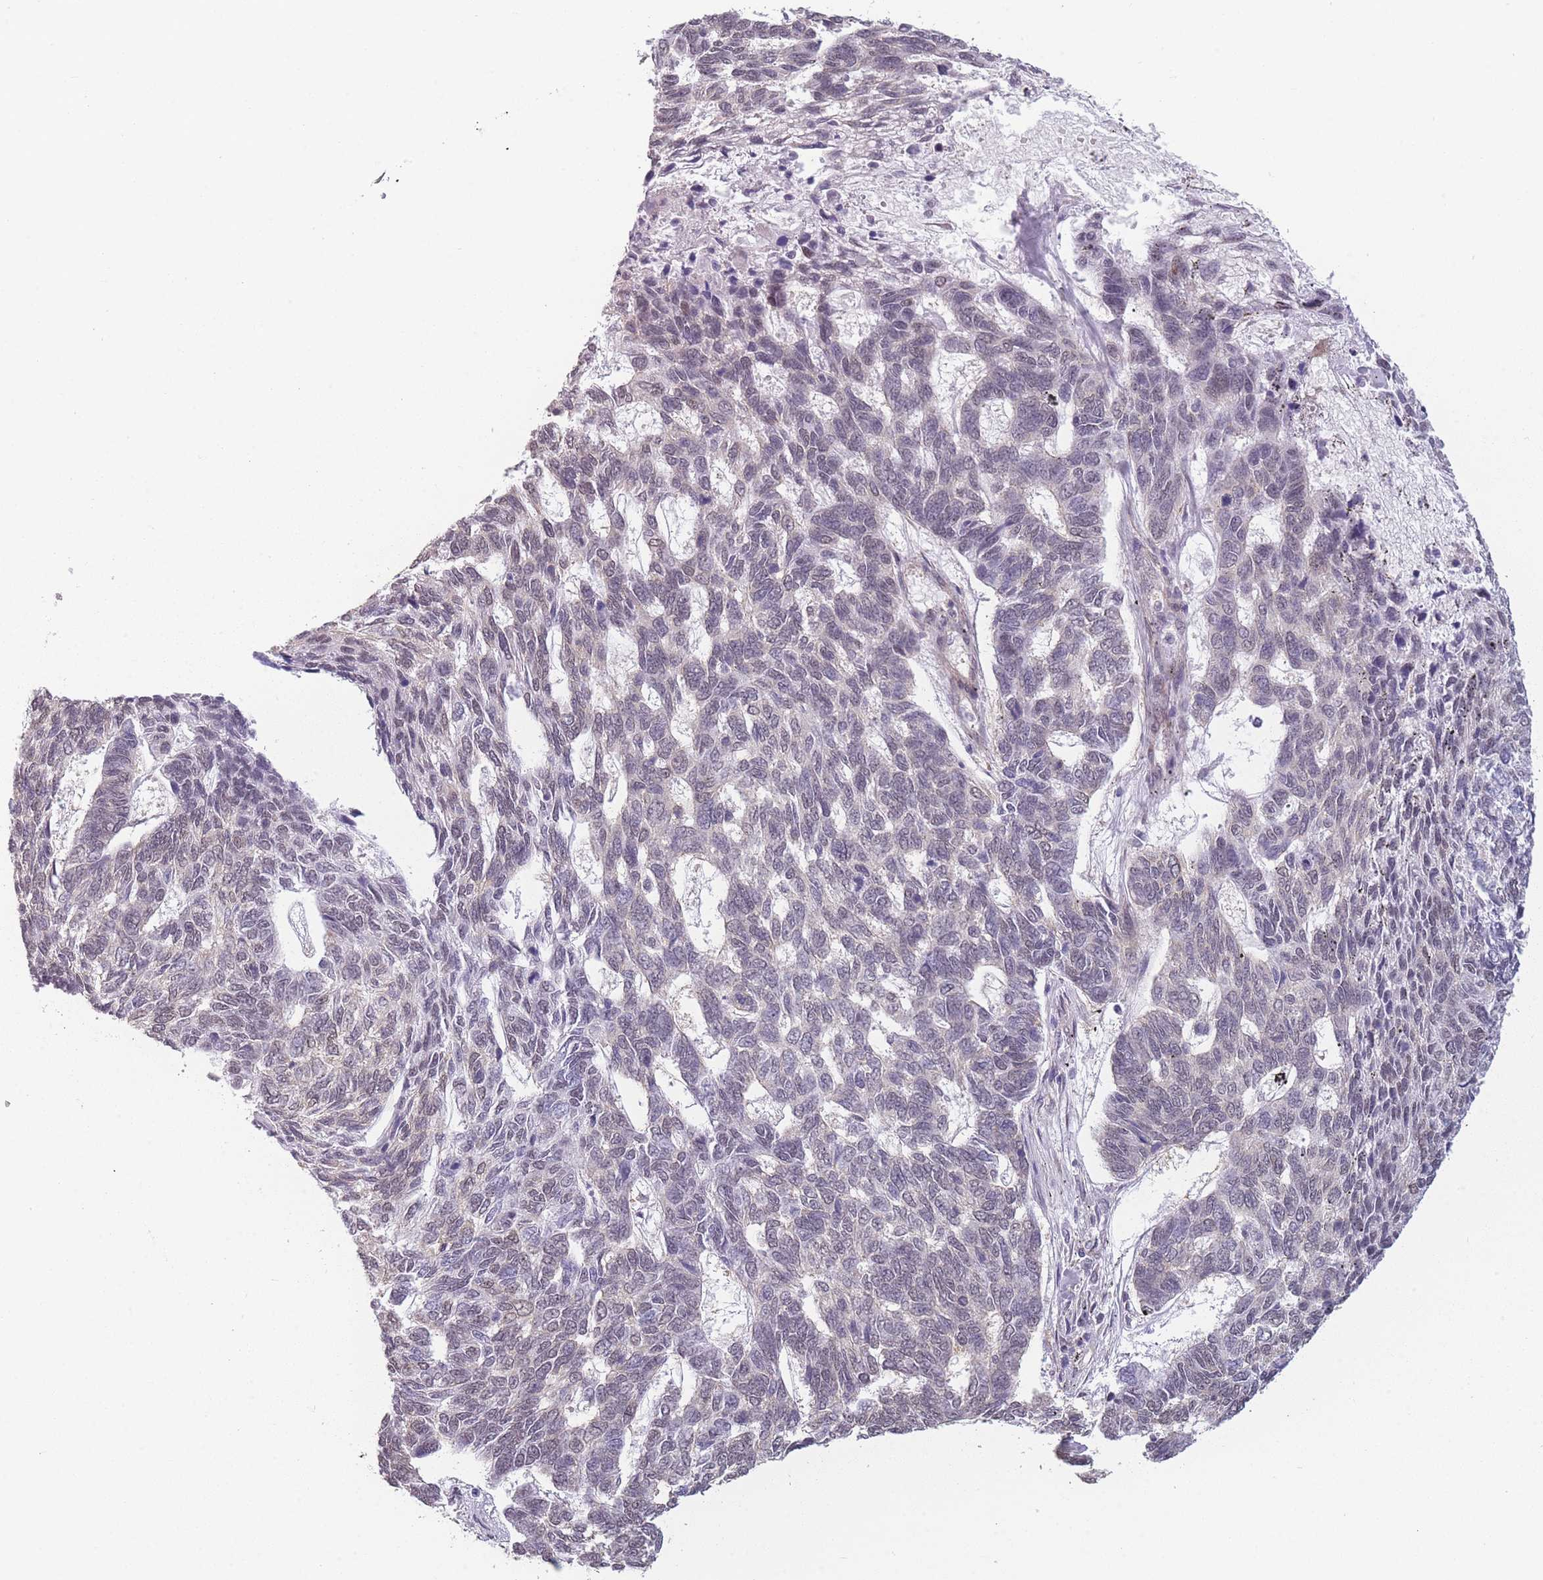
{"staining": {"intensity": "negative", "quantity": "none", "location": "none"}, "tissue": "skin cancer", "cell_type": "Tumor cells", "image_type": "cancer", "snomed": [{"axis": "morphology", "description": "Basal cell carcinoma"}, {"axis": "topography", "description": "Skin"}], "caption": "Skin cancer was stained to show a protein in brown. There is no significant staining in tumor cells.", "gene": "SIN3B", "patient": {"sex": "female", "age": 65}}